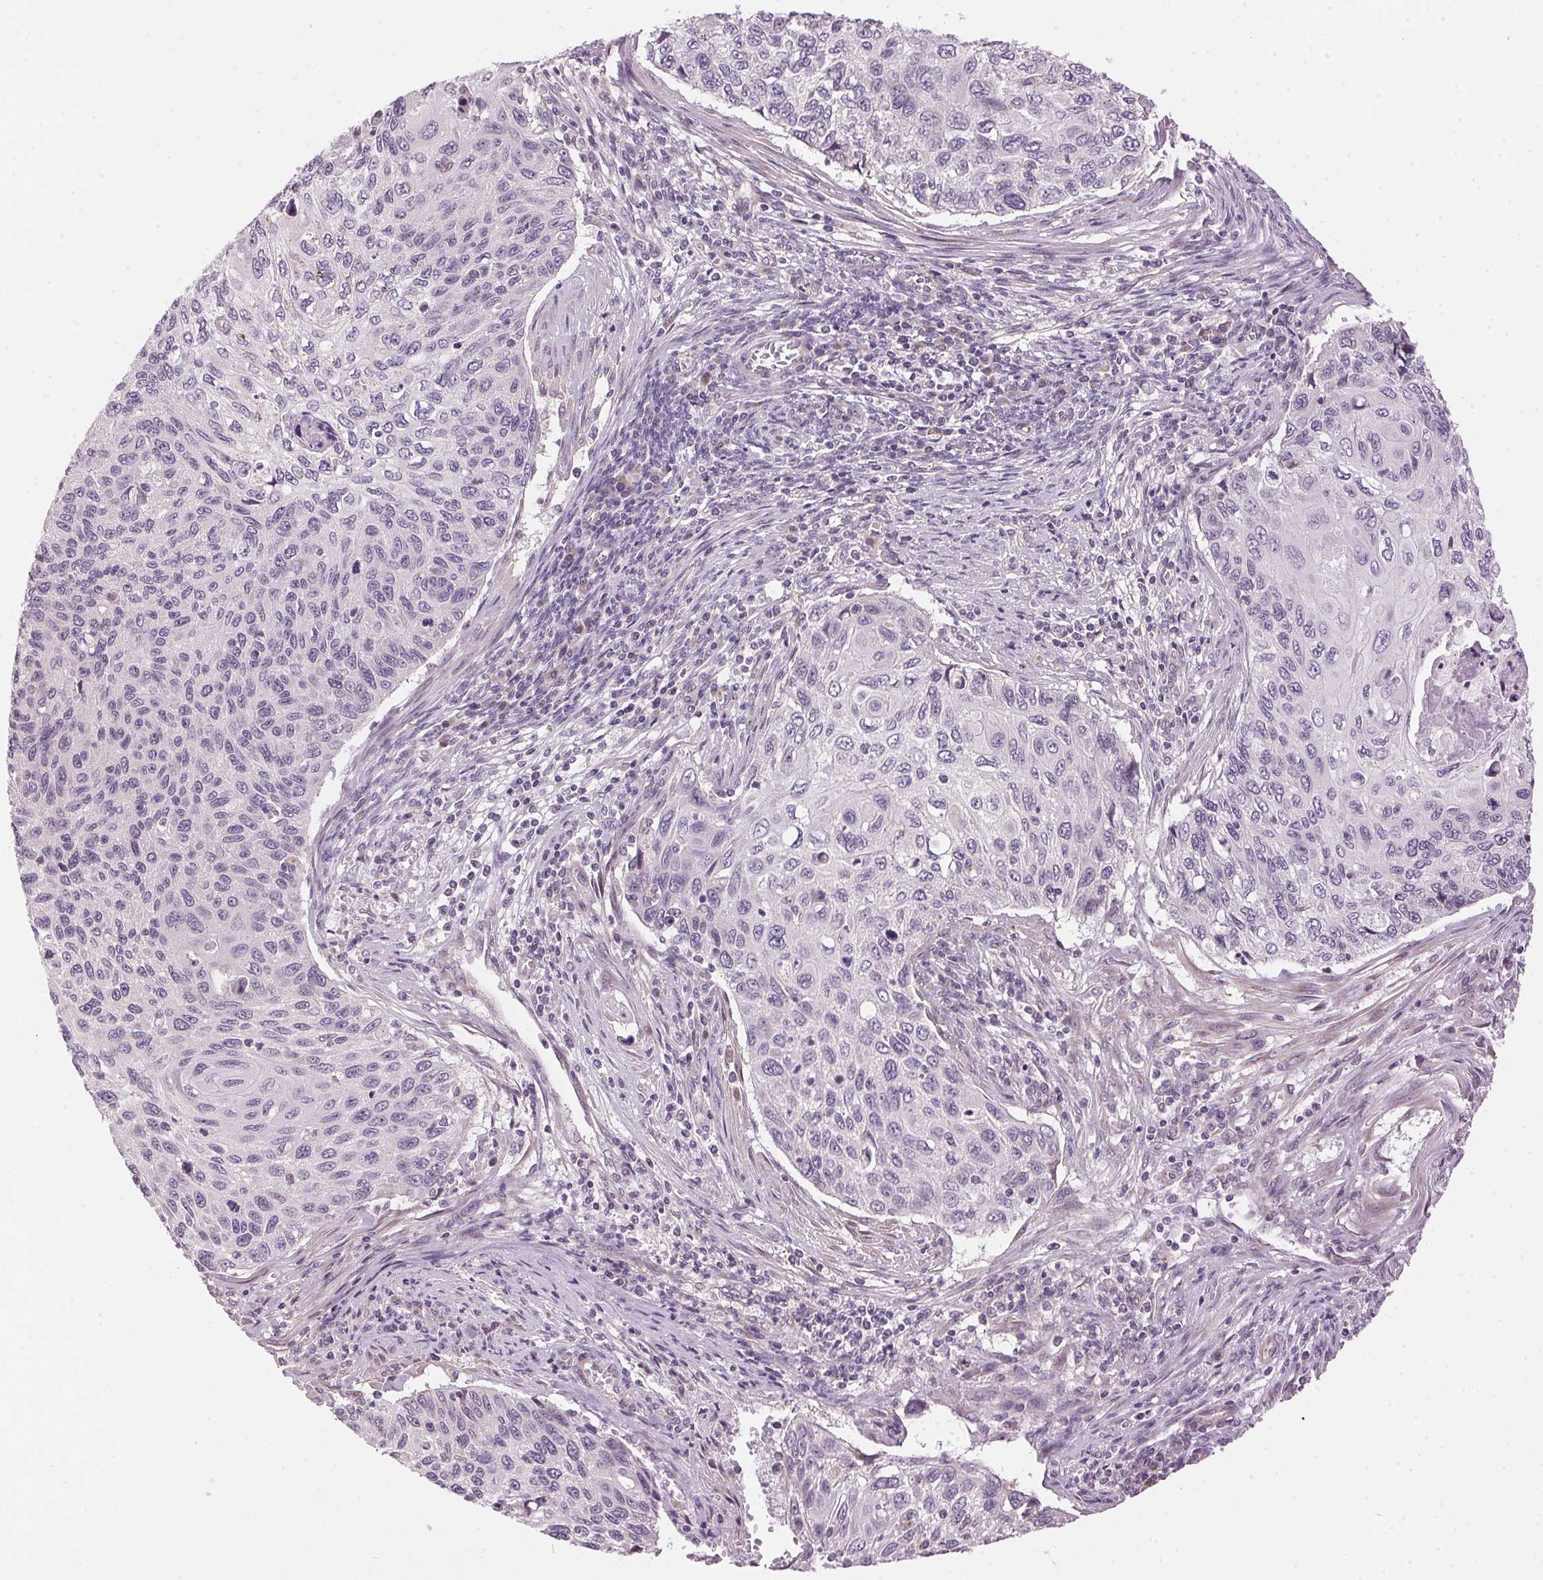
{"staining": {"intensity": "negative", "quantity": "none", "location": "none"}, "tissue": "cervical cancer", "cell_type": "Tumor cells", "image_type": "cancer", "snomed": [{"axis": "morphology", "description": "Squamous cell carcinoma, NOS"}, {"axis": "topography", "description": "Cervix"}], "caption": "Tumor cells show no significant protein staining in cervical cancer.", "gene": "GOLPH3", "patient": {"sex": "female", "age": 70}}